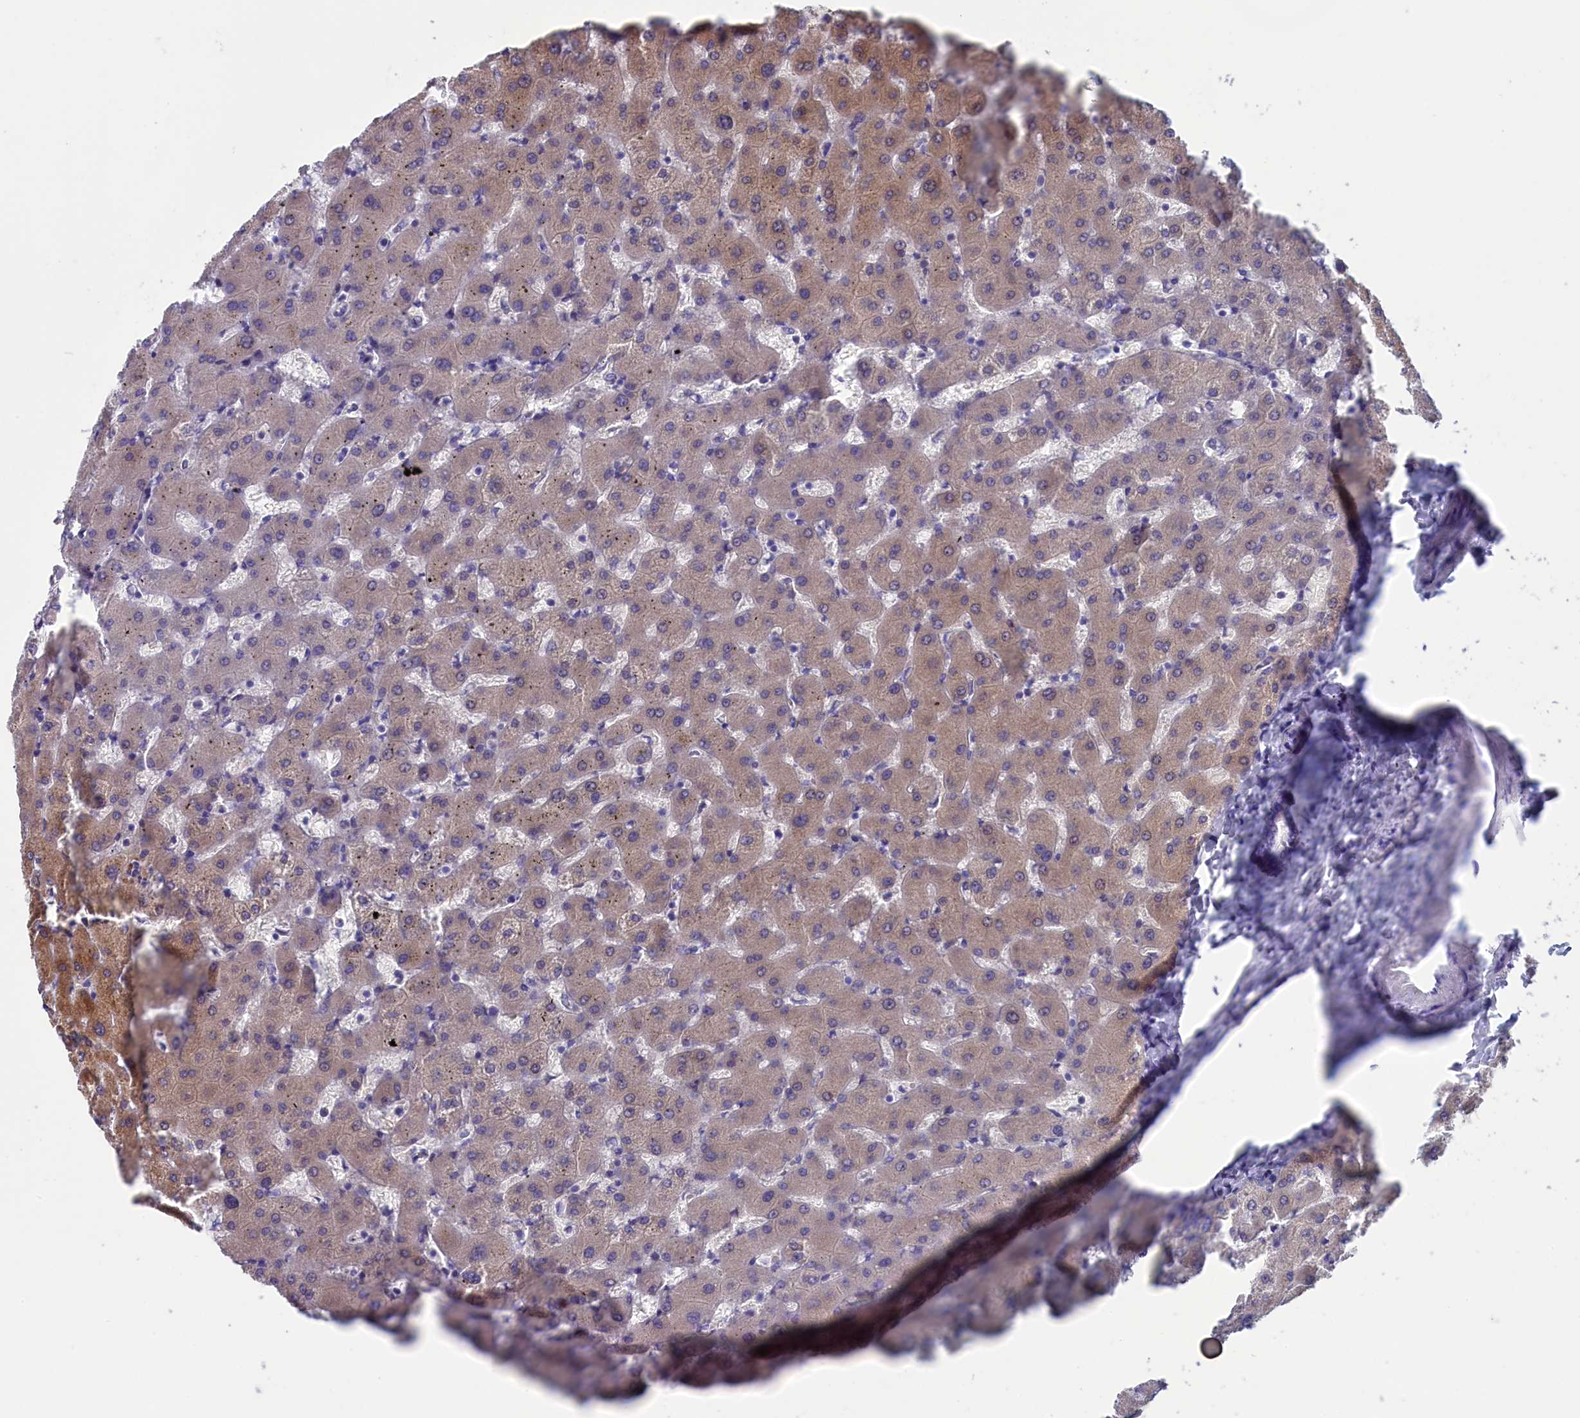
{"staining": {"intensity": "negative", "quantity": "none", "location": "none"}, "tissue": "liver", "cell_type": "Cholangiocytes", "image_type": "normal", "snomed": [{"axis": "morphology", "description": "Normal tissue, NOS"}, {"axis": "topography", "description": "Liver"}], "caption": "A high-resolution histopathology image shows immunohistochemistry (IHC) staining of unremarkable liver, which reveals no significant expression in cholangiocytes. The staining is performed using DAB brown chromogen with nuclei counter-stained in using hematoxylin.", "gene": "VPS35L", "patient": {"sex": "female", "age": 63}}